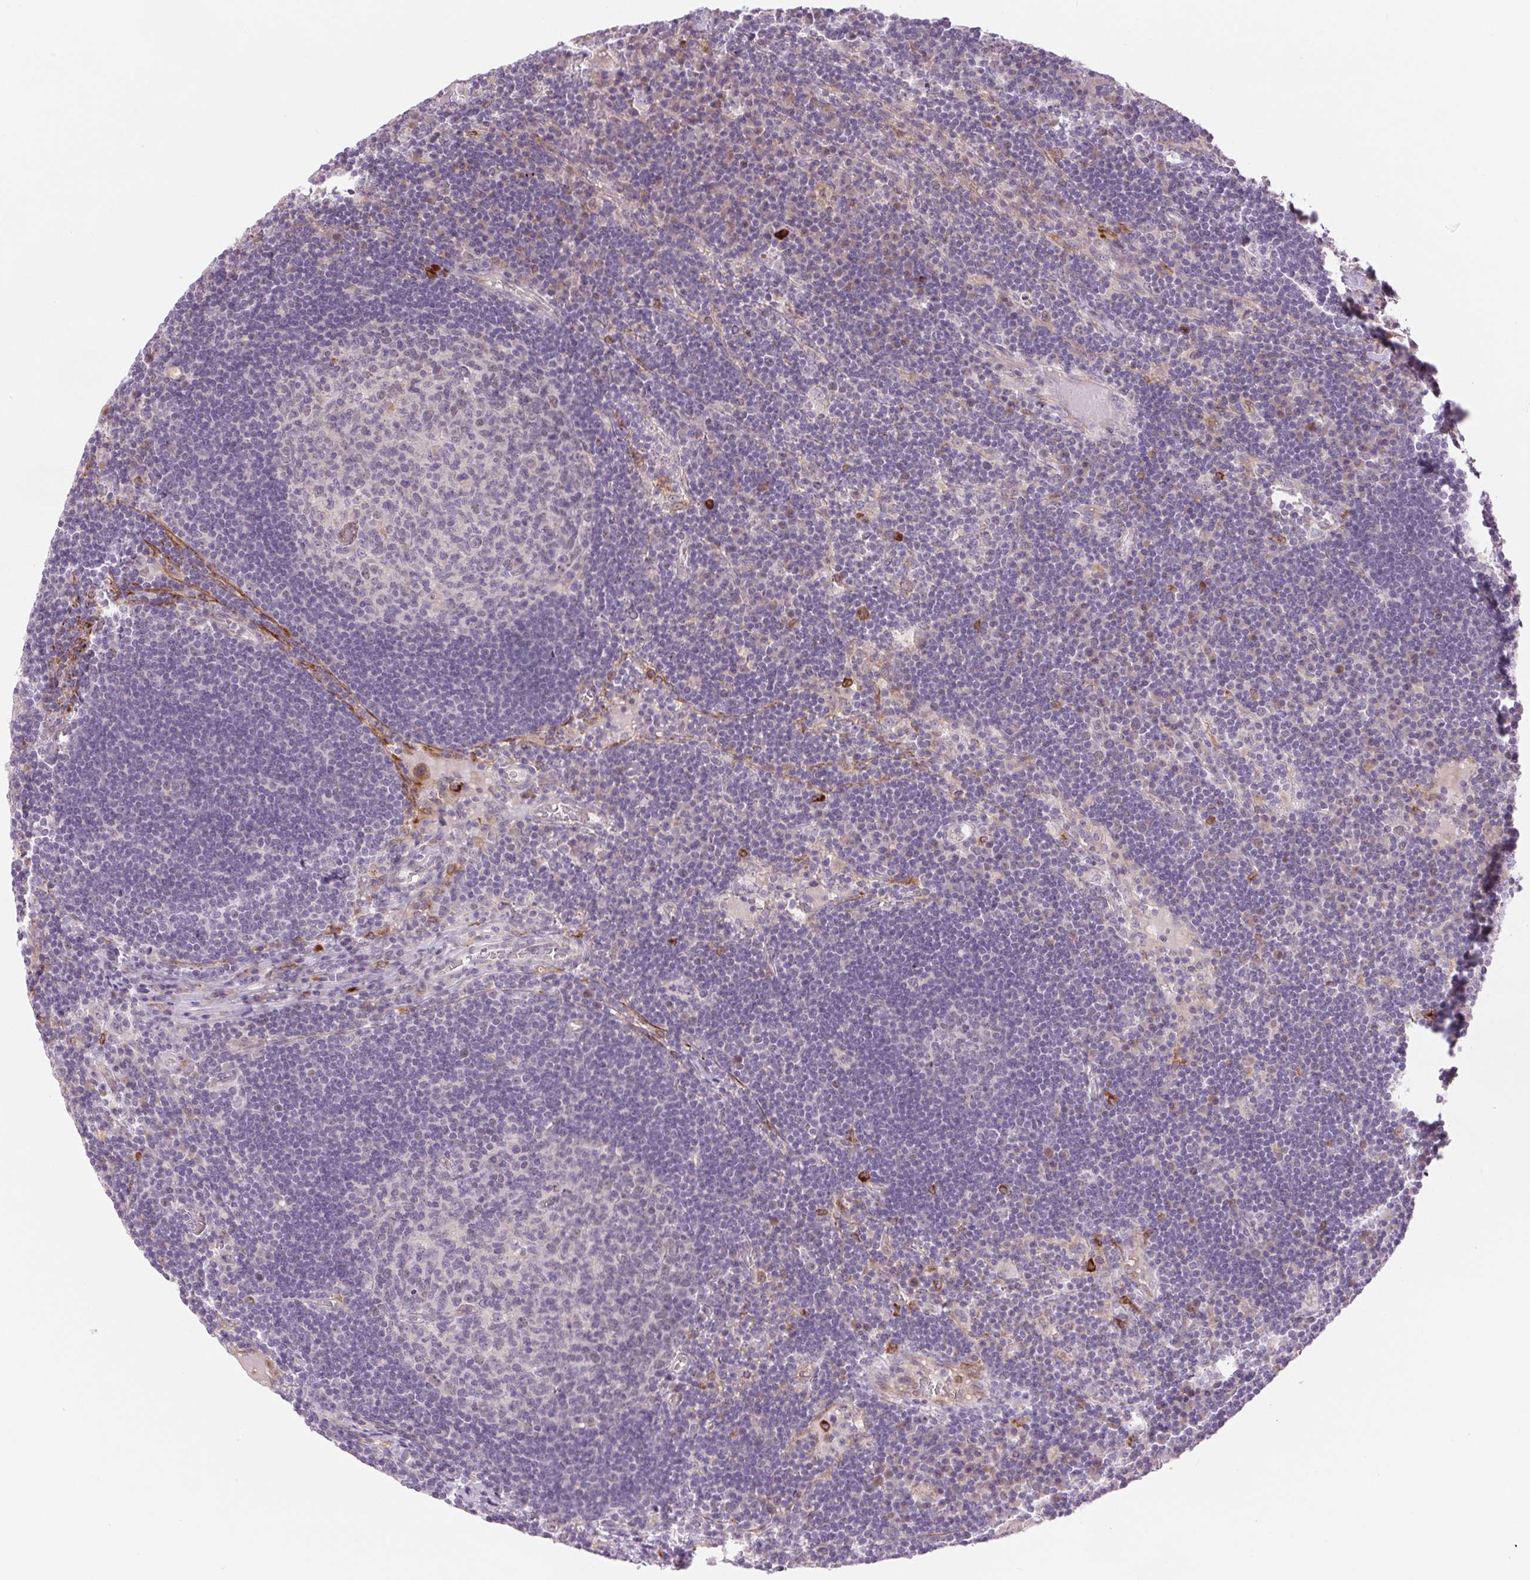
{"staining": {"intensity": "negative", "quantity": "none", "location": "none"}, "tissue": "lymph node", "cell_type": "Germinal center cells", "image_type": "normal", "snomed": [{"axis": "morphology", "description": "Normal tissue, NOS"}, {"axis": "topography", "description": "Lymph node"}], "caption": "Lymph node was stained to show a protein in brown. There is no significant expression in germinal center cells. The staining was performed using DAB to visualize the protein expression in brown, while the nuclei were stained in blue with hematoxylin (Magnification: 20x).", "gene": "METTL17", "patient": {"sex": "male", "age": 67}}